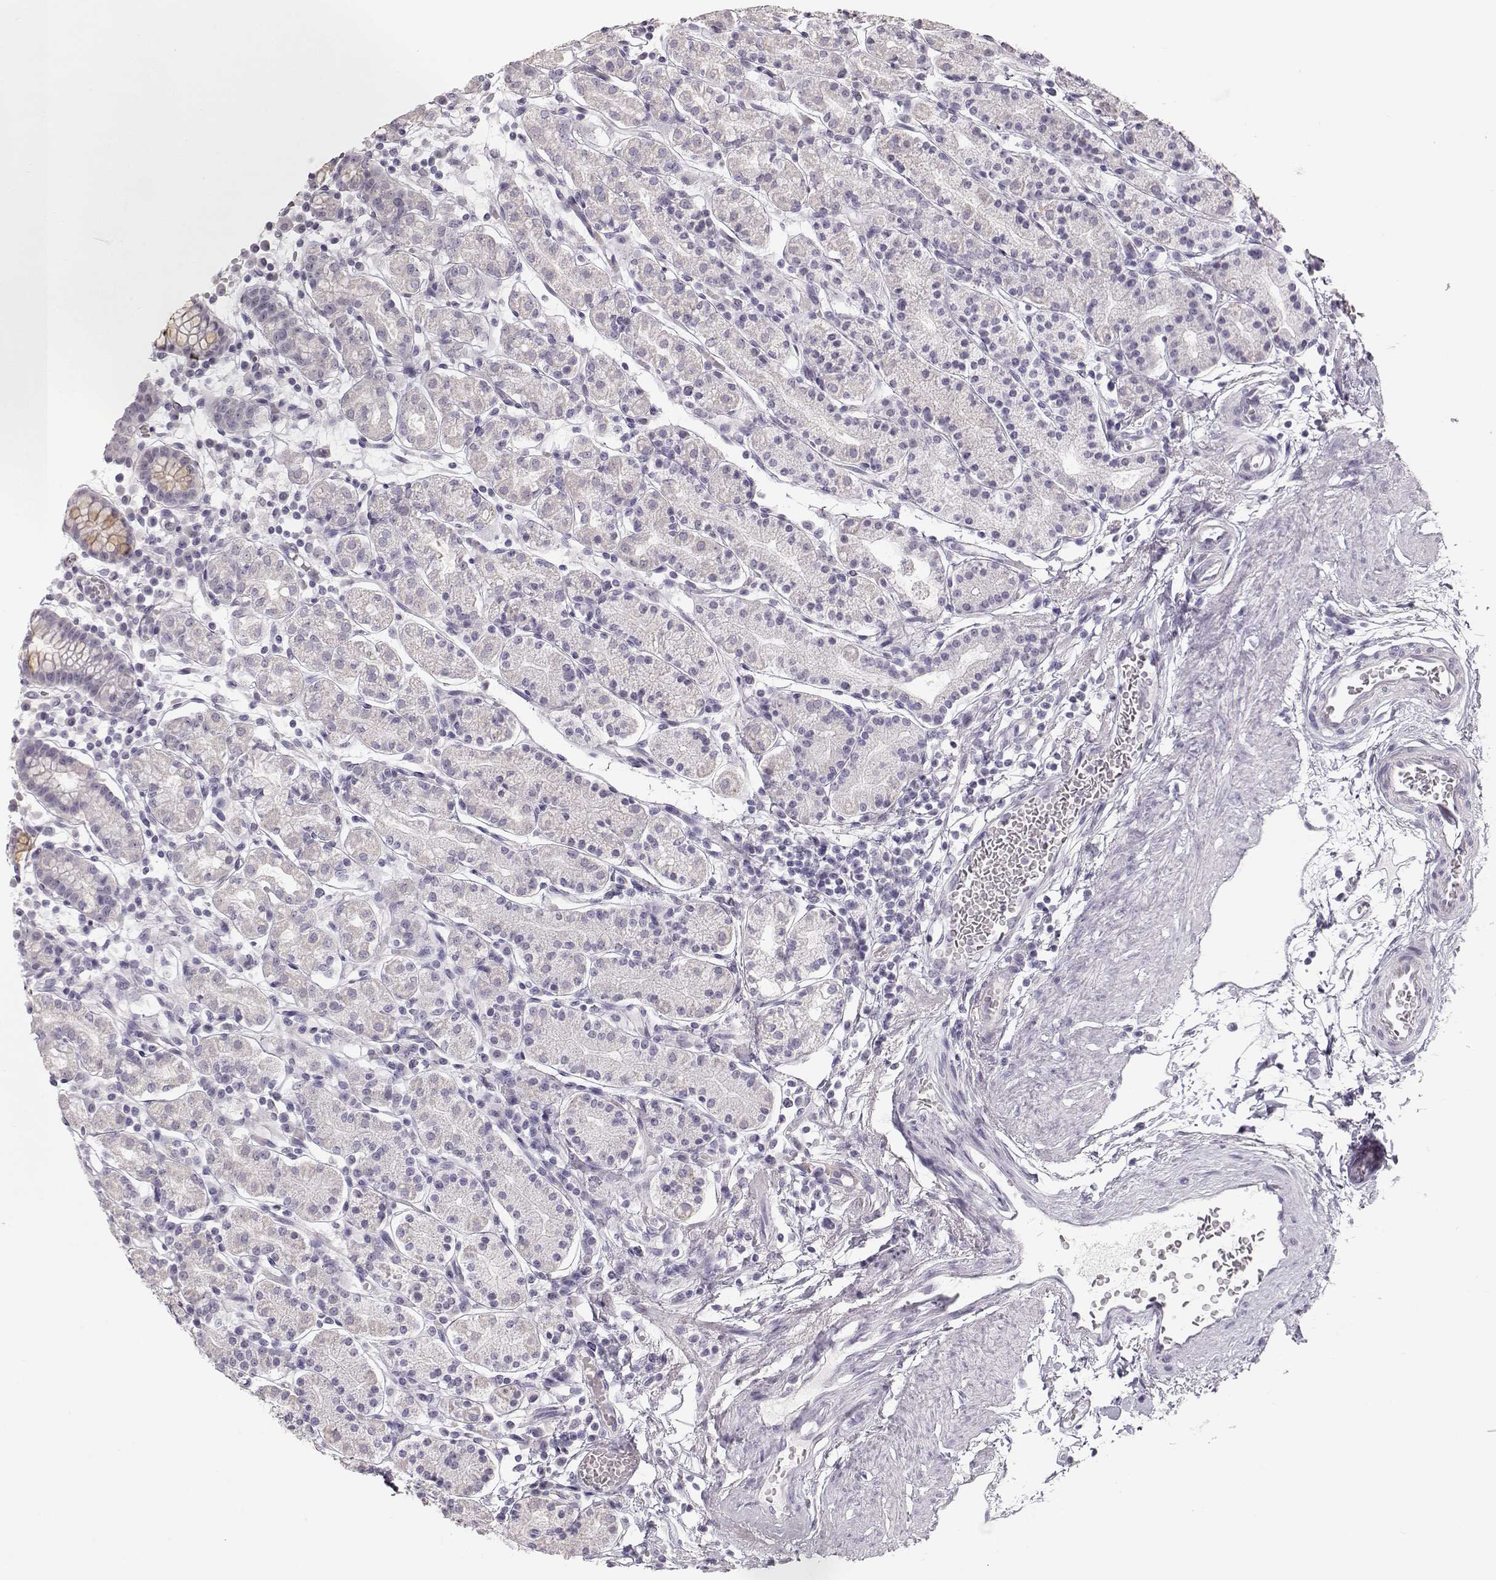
{"staining": {"intensity": "negative", "quantity": "none", "location": "none"}, "tissue": "stomach", "cell_type": "Glandular cells", "image_type": "normal", "snomed": [{"axis": "morphology", "description": "Normal tissue, NOS"}, {"axis": "topography", "description": "Stomach, upper"}, {"axis": "topography", "description": "Stomach"}], "caption": "DAB (3,3'-diaminobenzidine) immunohistochemical staining of unremarkable stomach displays no significant expression in glandular cells.", "gene": "FAM205A", "patient": {"sex": "male", "age": 62}}